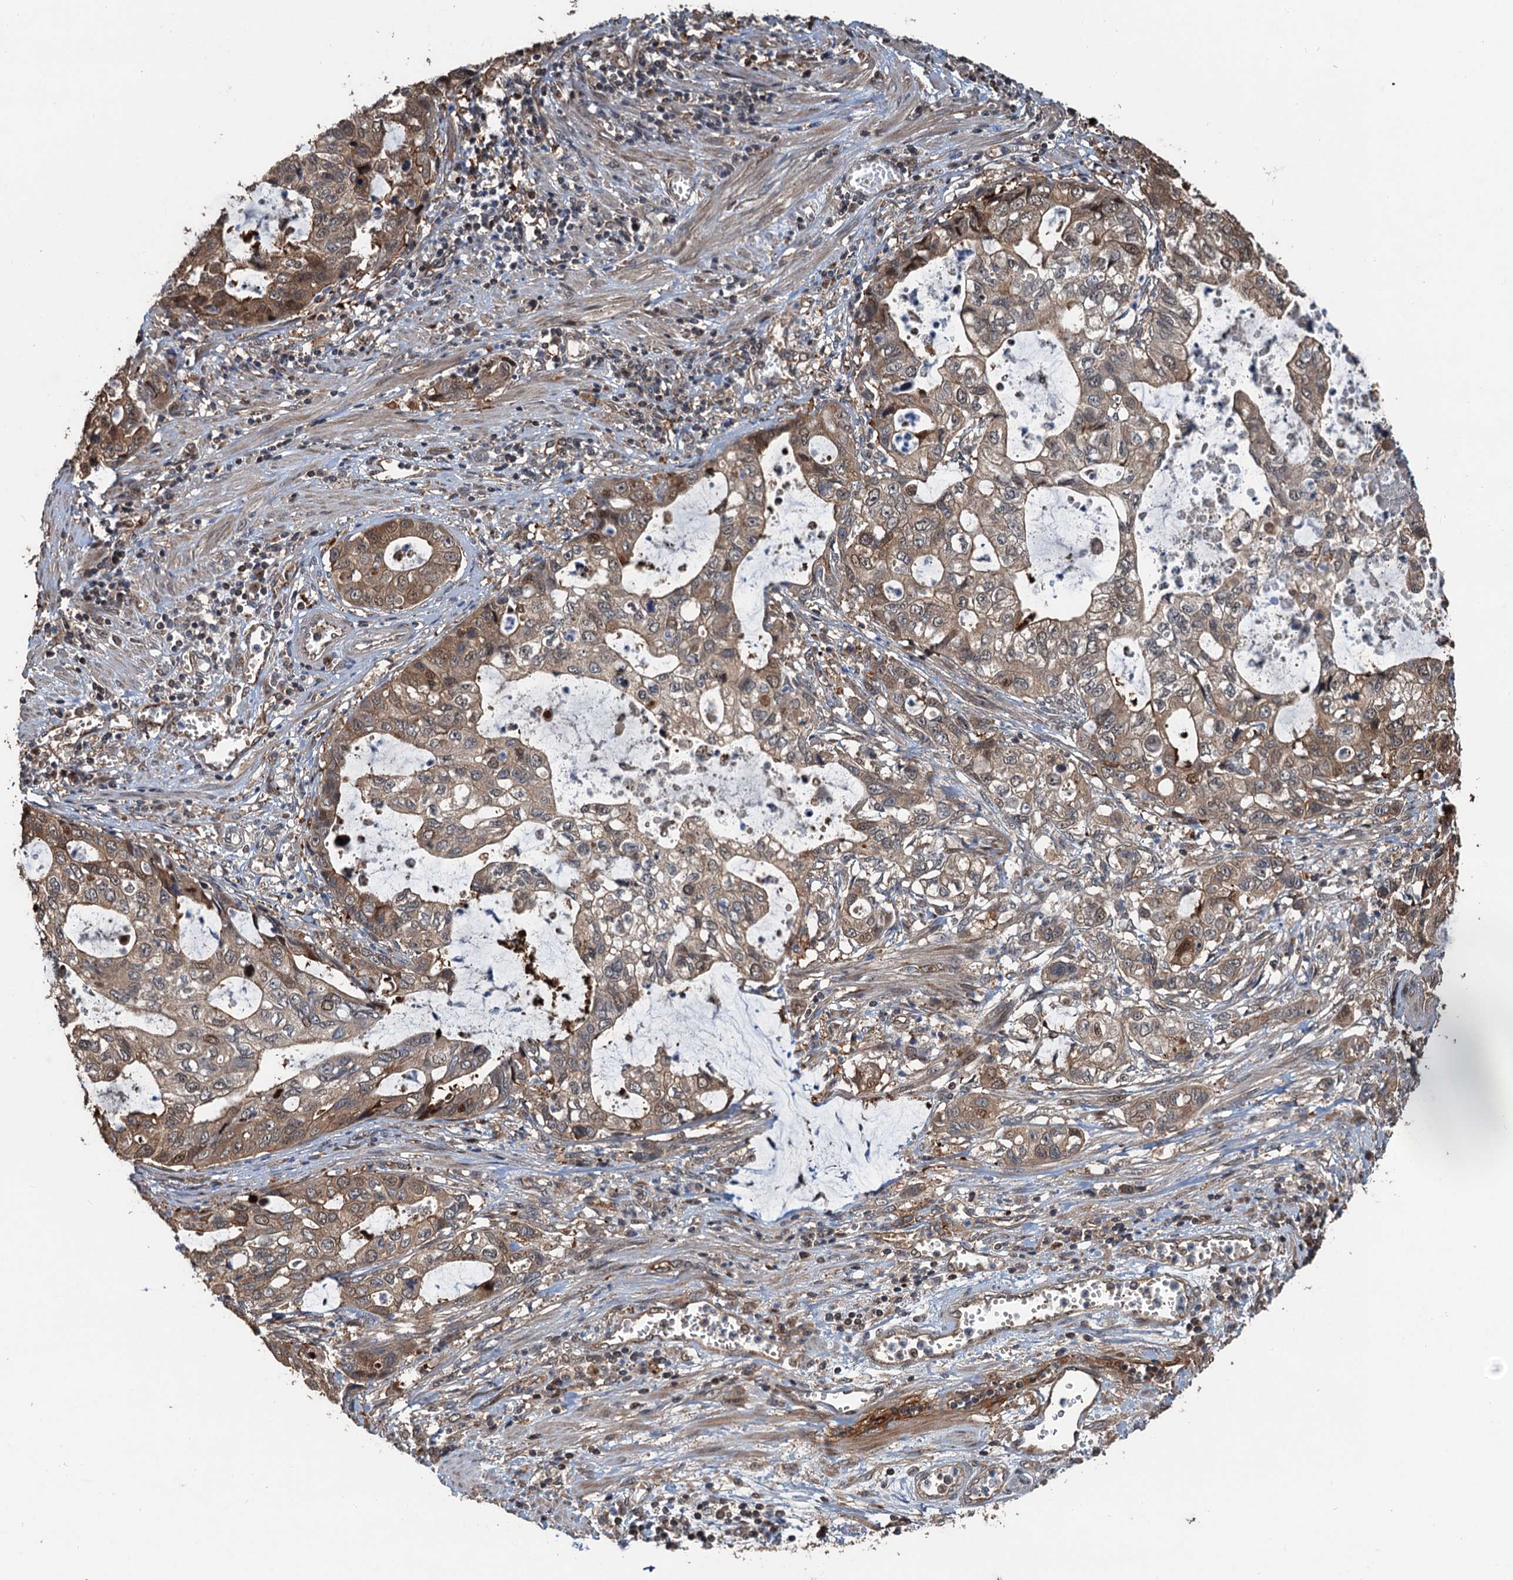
{"staining": {"intensity": "moderate", "quantity": "25%-75%", "location": "cytoplasmic/membranous,nuclear"}, "tissue": "stomach cancer", "cell_type": "Tumor cells", "image_type": "cancer", "snomed": [{"axis": "morphology", "description": "Adenocarcinoma, NOS"}, {"axis": "topography", "description": "Stomach, upper"}], "caption": "Protein expression analysis of human stomach cancer (adenocarcinoma) reveals moderate cytoplasmic/membranous and nuclear expression in about 25%-75% of tumor cells.", "gene": "DEXI", "patient": {"sex": "female", "age": 52}}